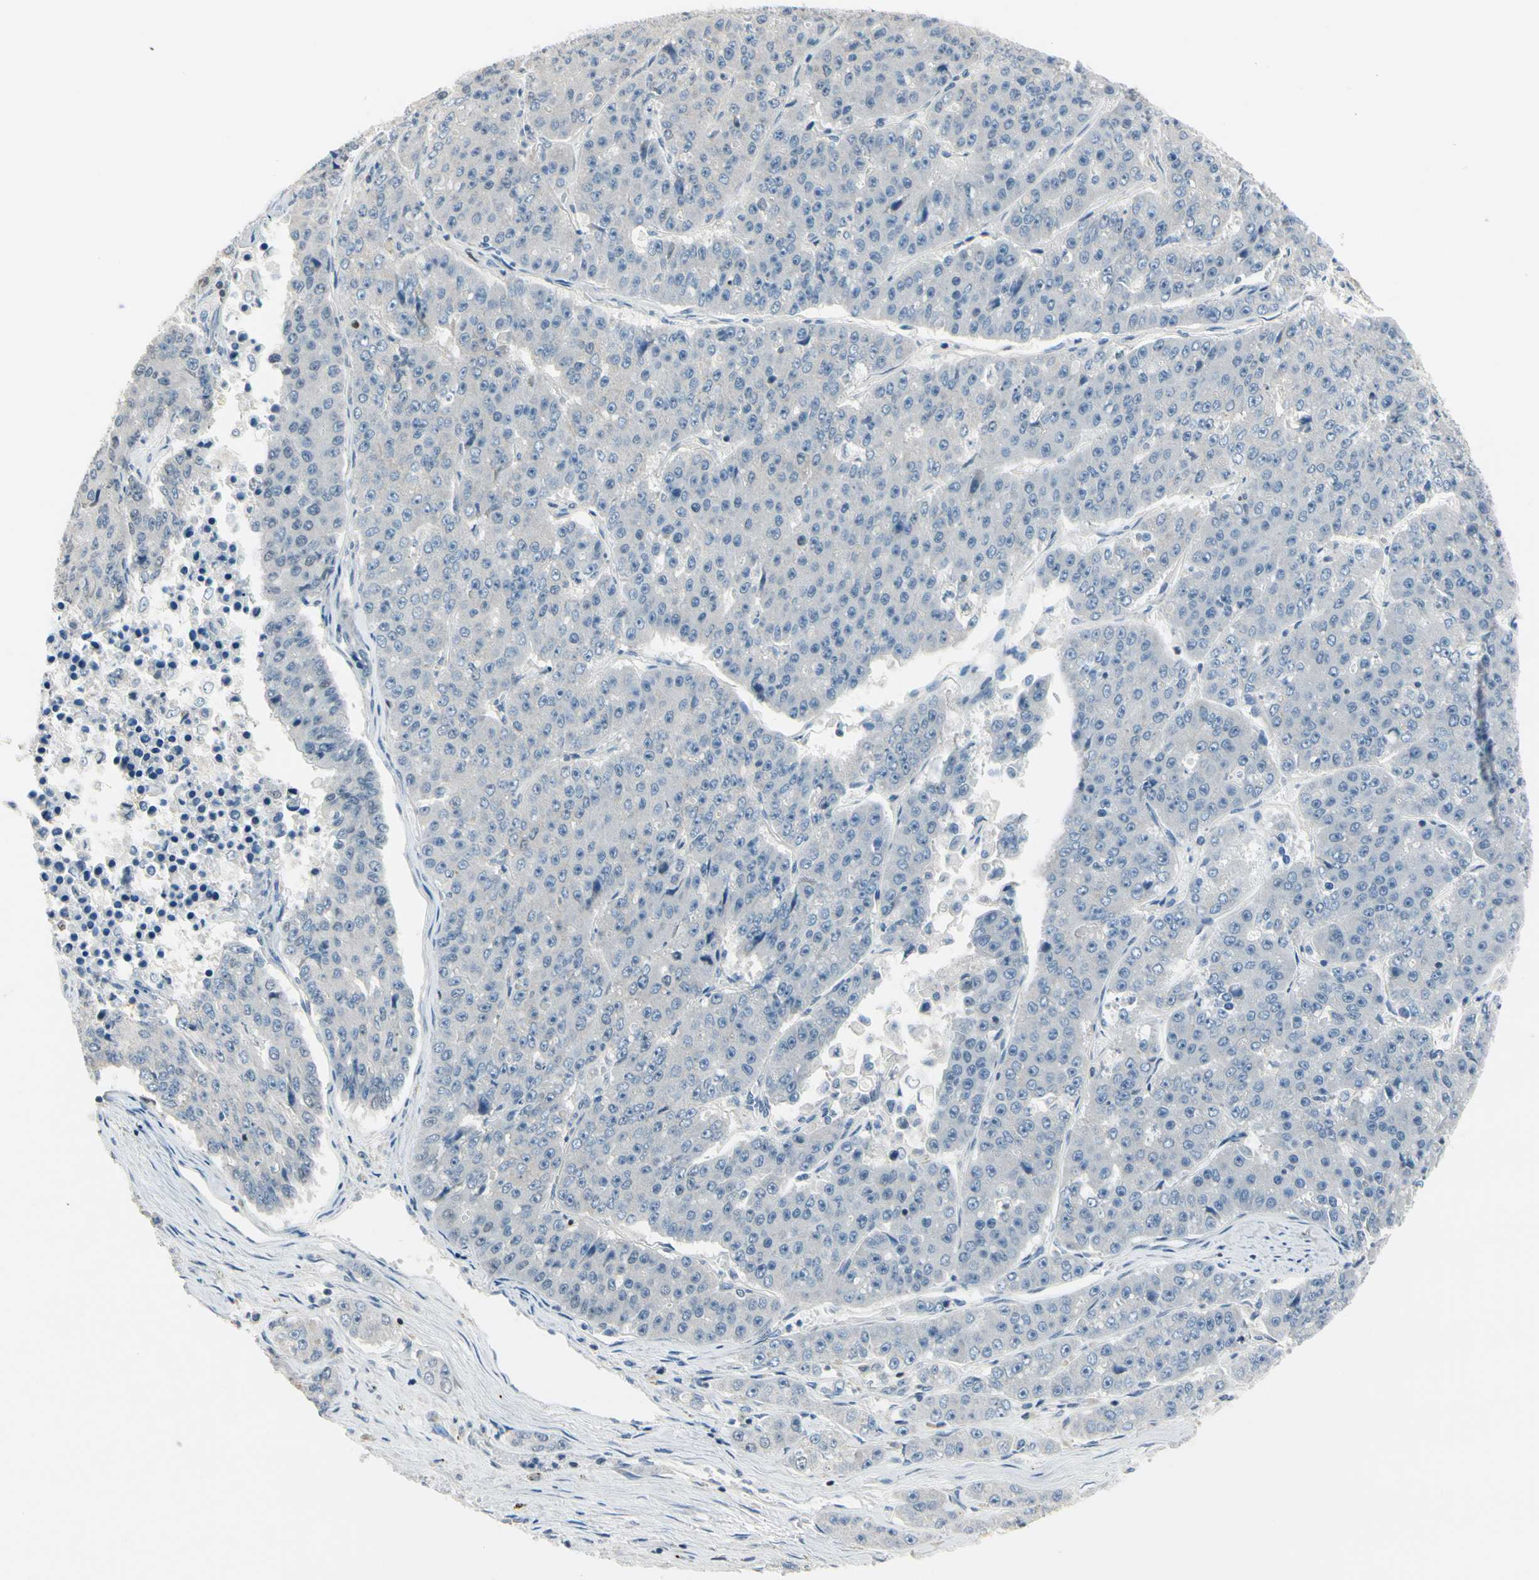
{"staining": {"intensity": "negative", "quantity": "none", "location": "none"}, "tissue": "pancreatic cancer", "cell_type": "Tumor cells", "image_type": "cancer", "snomed": [{"axis": "morphology", "description": "Adenocarcinoma, NOS"}, {"axis": "topography", "description": "Pancreas"}], "caption": "Pancreatic cancer stained for a protein using immunohistochemistry (IHC) exhibits no positivity tumor cells.", "gene": "NFATC2", "patient": {"sex": "male", "age": 50}}